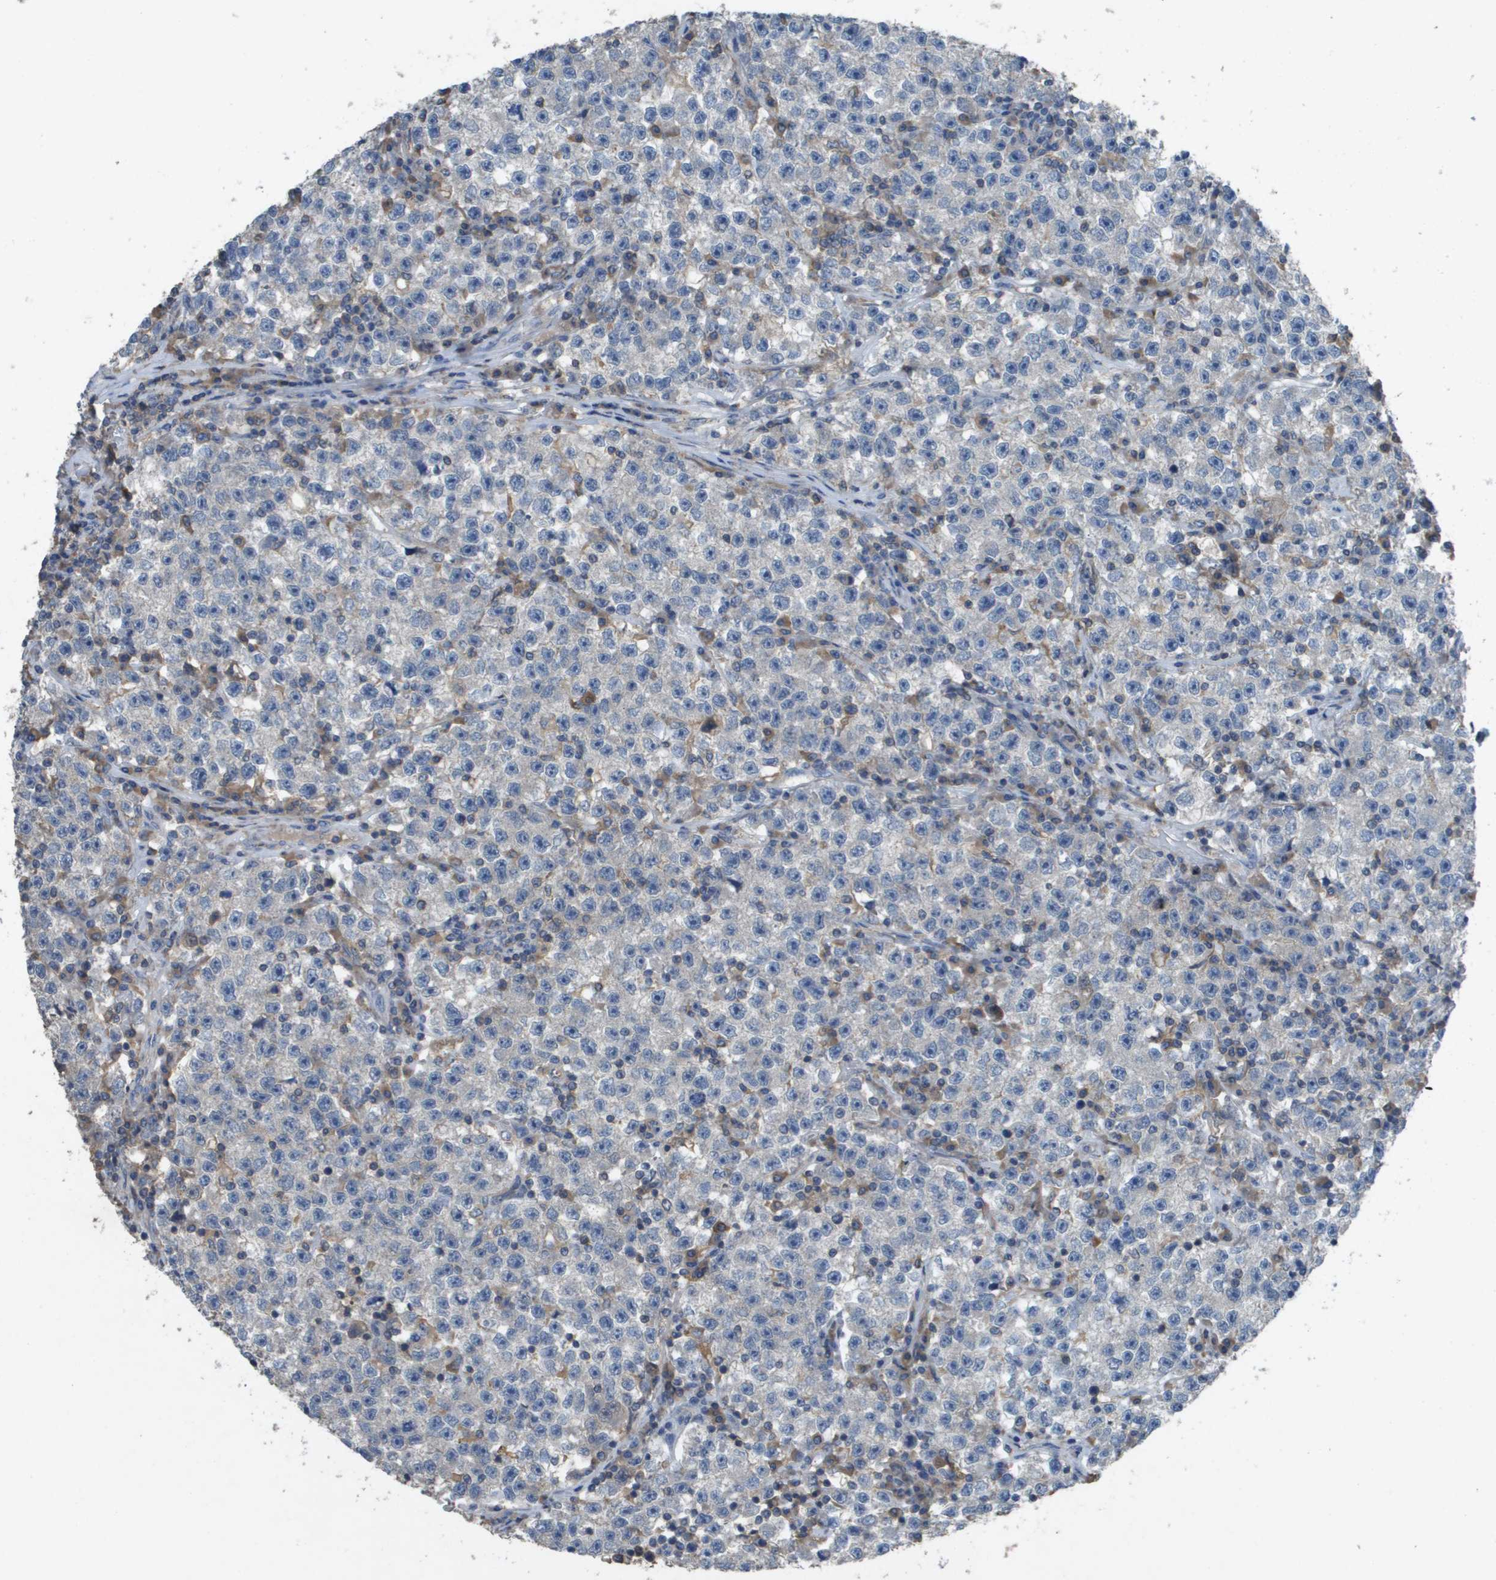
{"staining": {"intensity": "negative", "quantity": "none", "location": "none"}, "tissue": "testis cancer", "cell_type": "Tumor cells", "image_type": "cancer", "snomed": [{"axis": "morphology", "description": "Seminoma, NOS"}, {"axis": "topography", "description": "Testis"}], "caption": "Photomicrograph shows no protein positivity in tumor cells of testis cancer (seminoma) tissue. Brightfield microscopy of IHC stained with DAB (3,3'-diaminobenzidine) (brown) and hematoxylin (blue), captured at high magnification.", "gene": "CLCA4", "patient": {"sex": "male", "age": 22}}